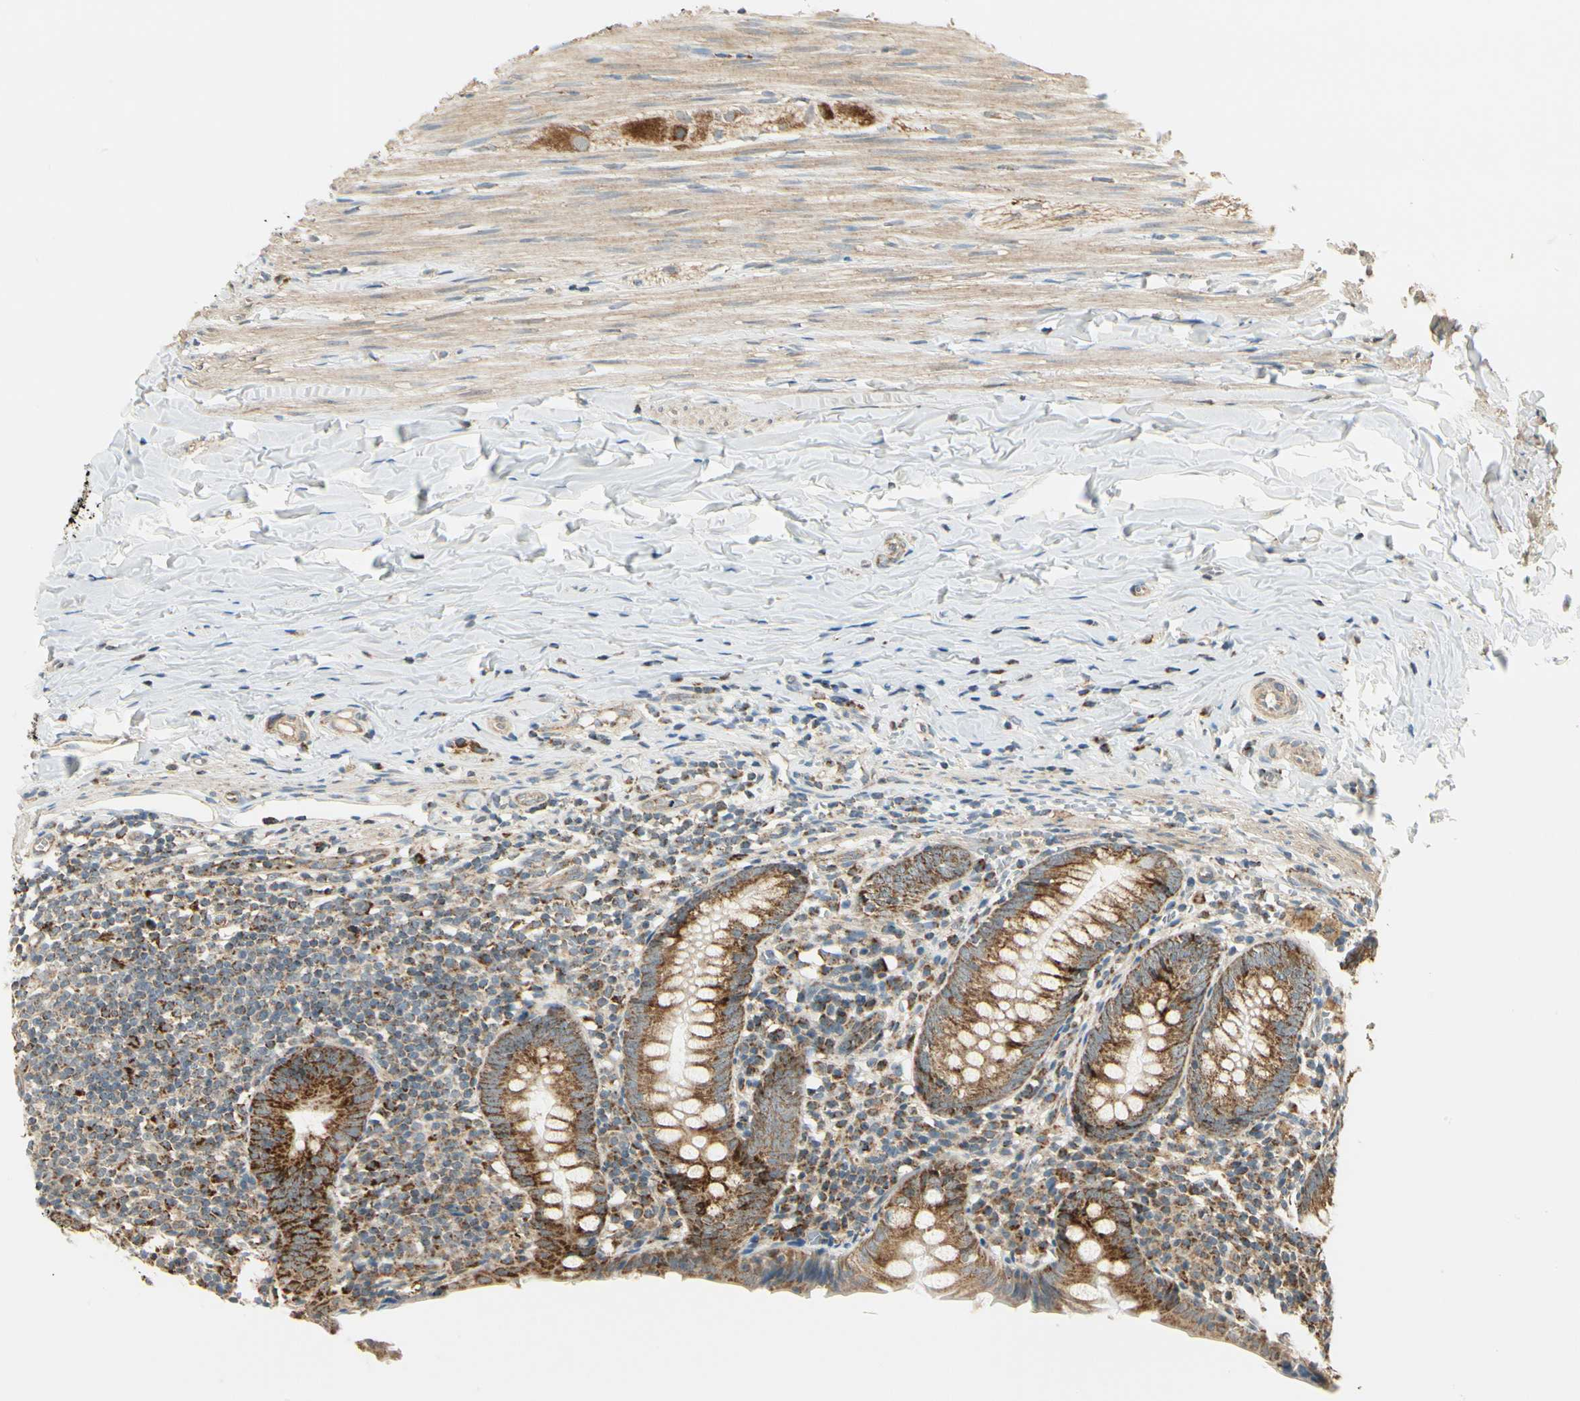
{"staining": {"intensity": "moderate", "quantity": ">75%", "location": "cytoplasmic/membranous"}, "tissue": "appendix", "cell_type": "Glandular cells", "image_type": "normal", "snomed": [{"axis": "morphology", "description": "Normal tissue, NOS"}, {"axis": "topography", "description": "Appendix"}], "caption": "Protein staining displays moderate cytoplasmic/membranous positivity in about >75% of glandular cells in unremarkable appendix. (IHC, brightfield microscopy, high magnification).", "gene": "EPHB3", "patient": {"sex": "female", "age": 10}}